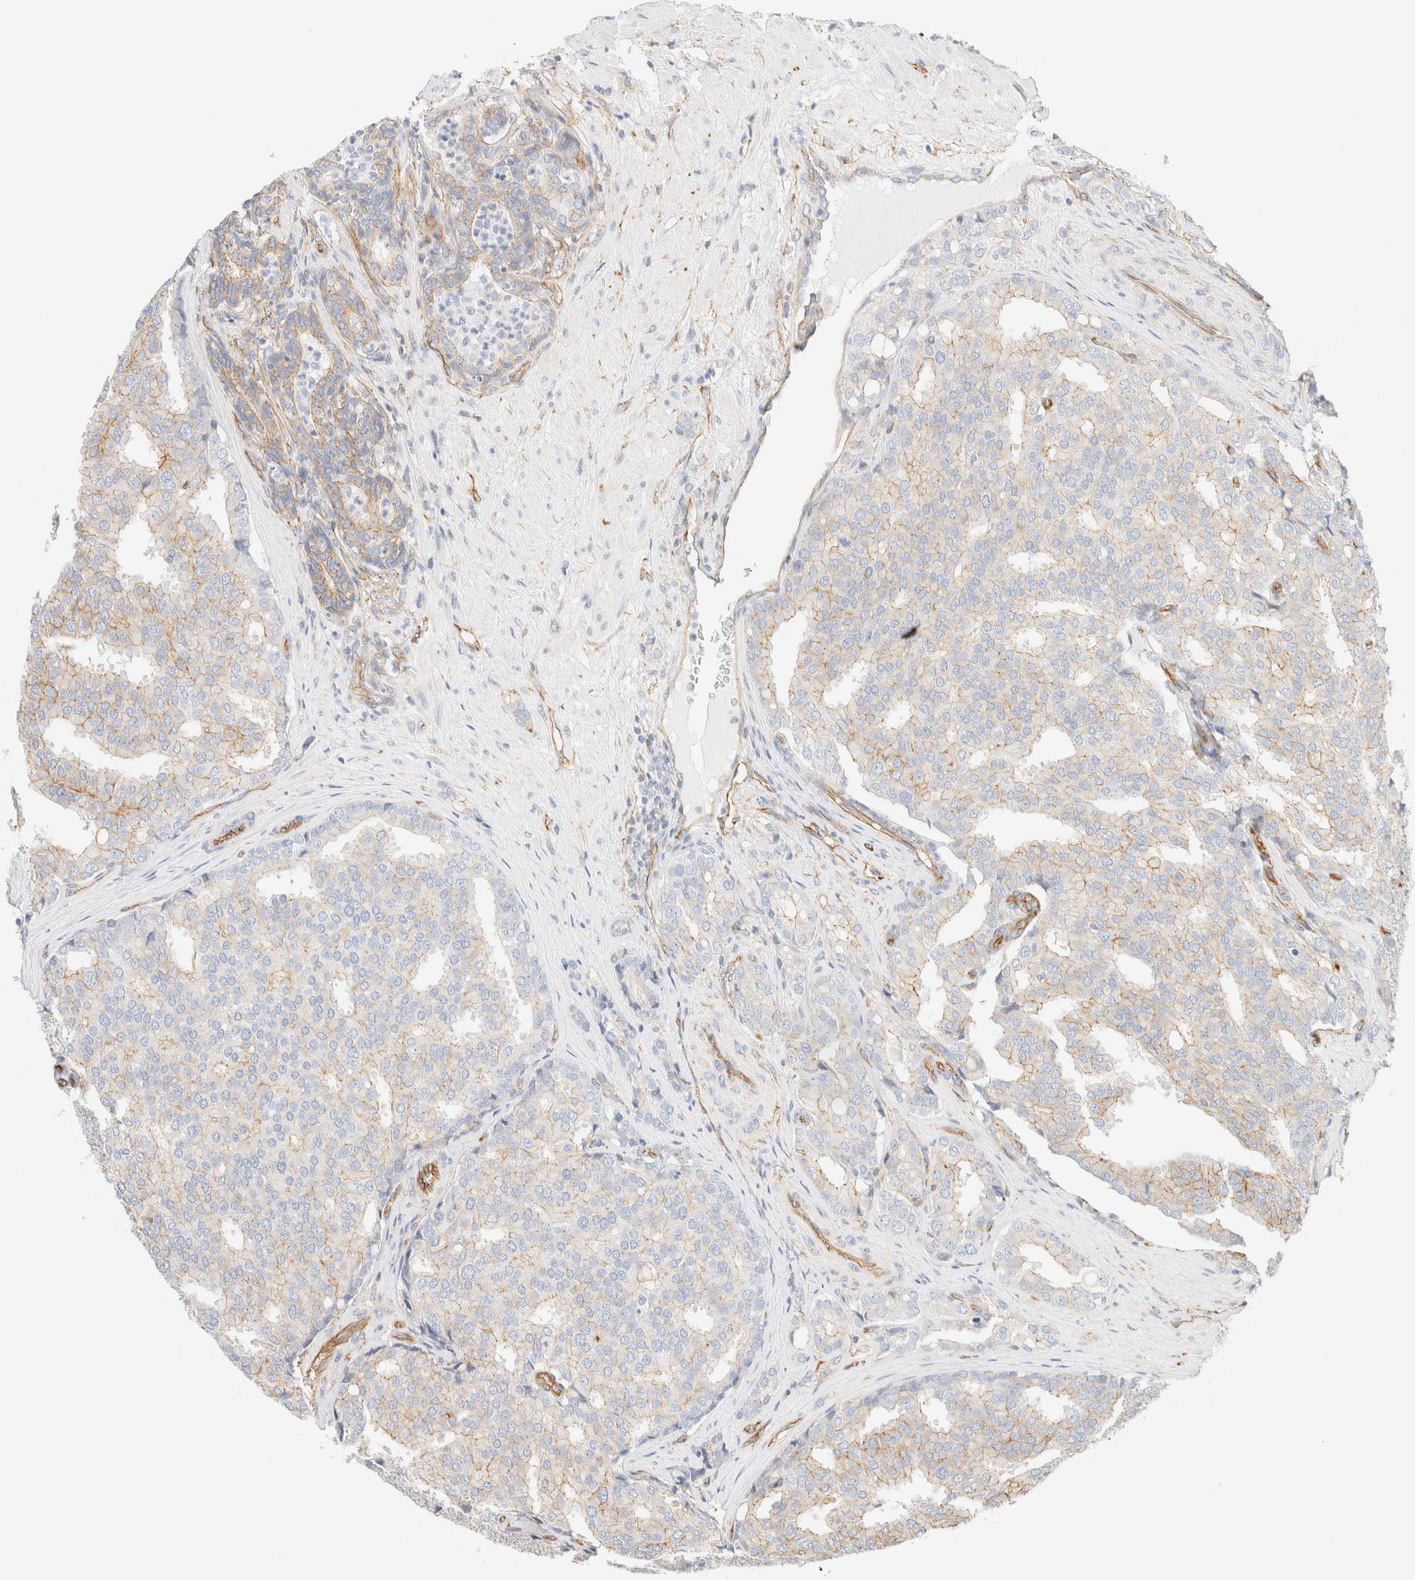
{"staining": {"intensity": "moderate", "quantity": "<25%", "location": "cytoplasmic/membranous"}, "tissue": "prostate cancer", "cell_type": "Tumor cells", "image_type": "cancer", "snomed": [{"axis": "morphology", "description": "Adenocarcinoma, High grade"}, {"axis": "topography", "description": "Prostate"}], "caption": "Immunohistochemical staining of prostate adenocarcinoma (high-grade) displays moderate cytoplasmic/membranous protein staining in approximately <25% of tumor cells.", "gene": "CYB5R4", "patient": {"sex": "male", "age": 50}}